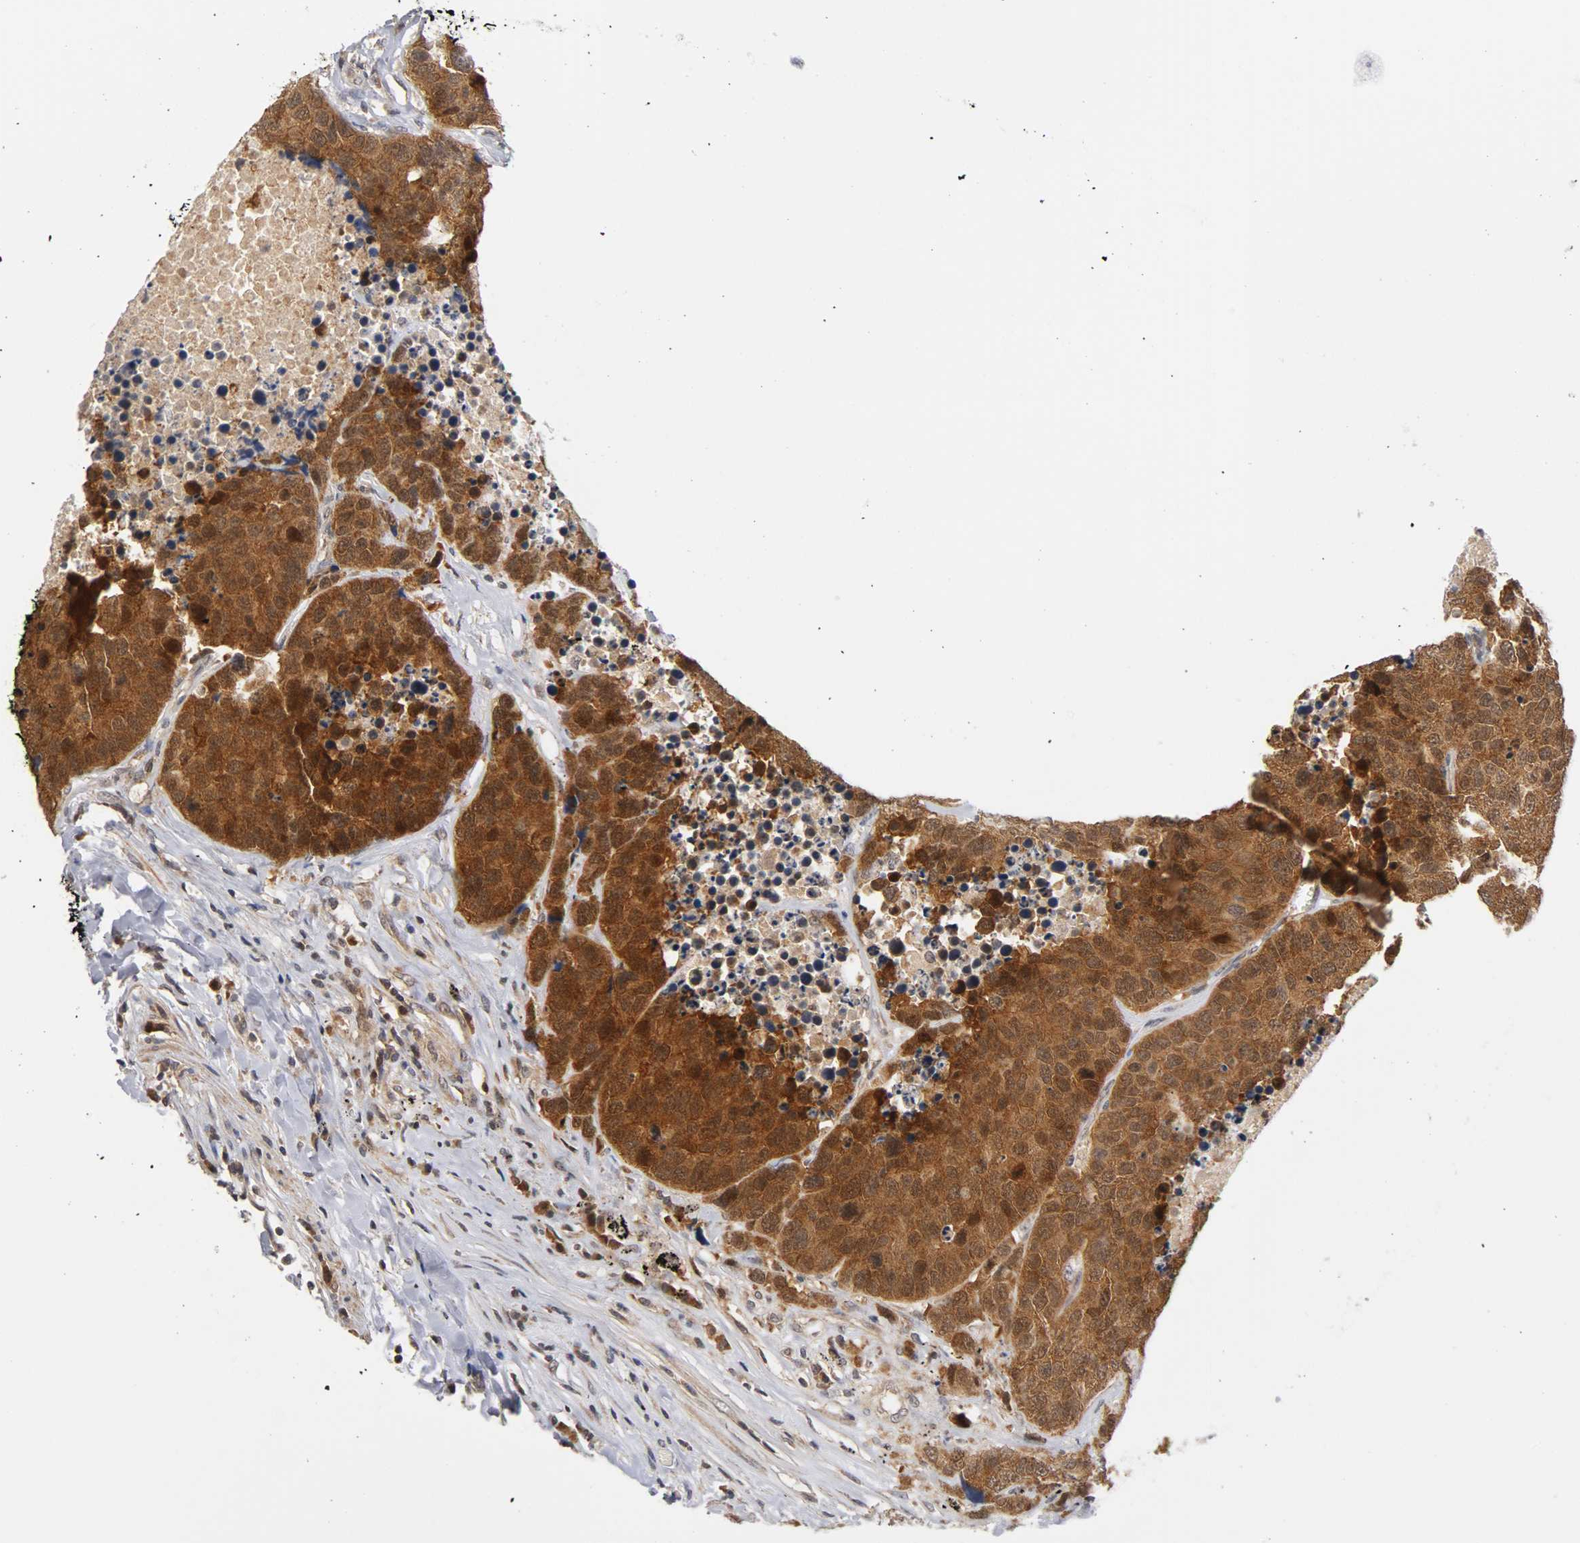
{"staining": {"intensity": "strong", "quantity": ">75%", "location": "cytoplasmic/membranous,nuclear"}, "tissue": "carcinoid", "cell_type": "Tumor cells", "image_type": "cancer", "snomed": [{"axis": "morphology", "description": "Carcinoid, malignant, NOS"}, {"axis": "topography", "description": "Lung"}], "caption": "A histopathology image of malignant carcinoid stained for a protein exhibits strong cytoplasmic/membranous and nuclear brown staining in tumor cells. Using DAB (brown) and hematoxylin (blue) stains, captured at high magnification using brightfield microscopy.", "gene": "UBE2M", "patient": {"sex": "male", "age": 60}}